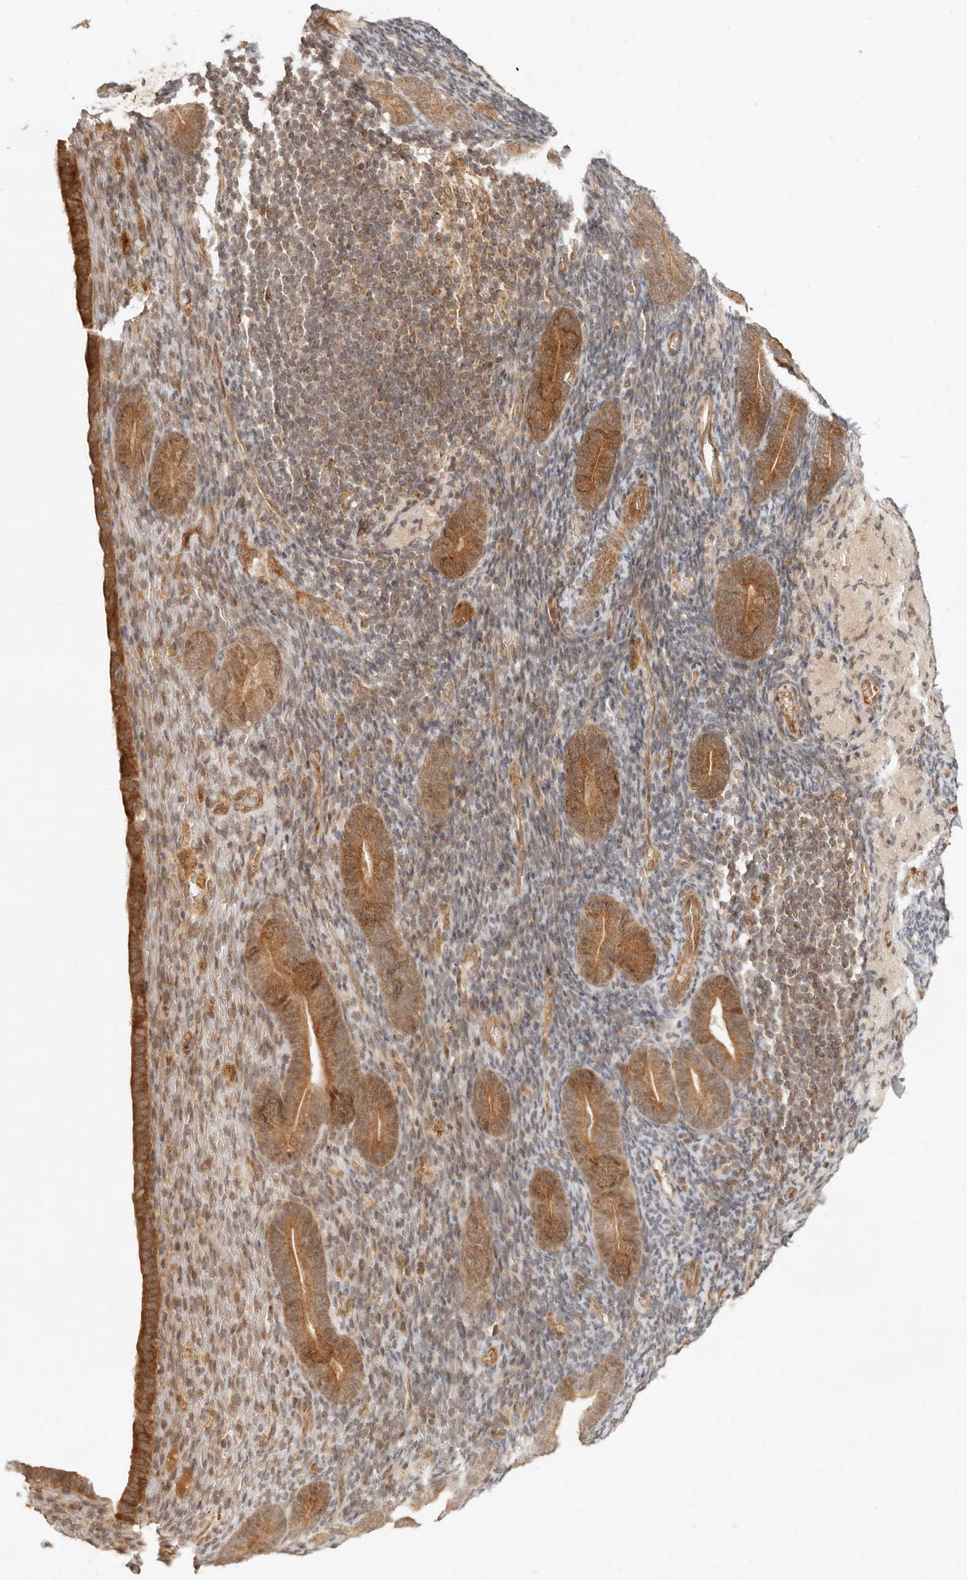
{"staining": {"intensity": "negative", "quantity": "none", "location": "none"}, "tissue": "endometrium", "cell_type": "Cells in endometrial stroma", "image_type": "normal", "snomed": [{"axis": "morphology", "description": "Normal tissue, NOS"}, {"axis": "topography", "description": "Endometrium"}], "caption": "High power microscopy image of an immunohistochemistry (IHC) photomicrograph of benign endometrium, revealing no significant staining in cells in endometrial stroma.", "gene": "BAALC", "patient": {"sex": "female", "age": 51}}